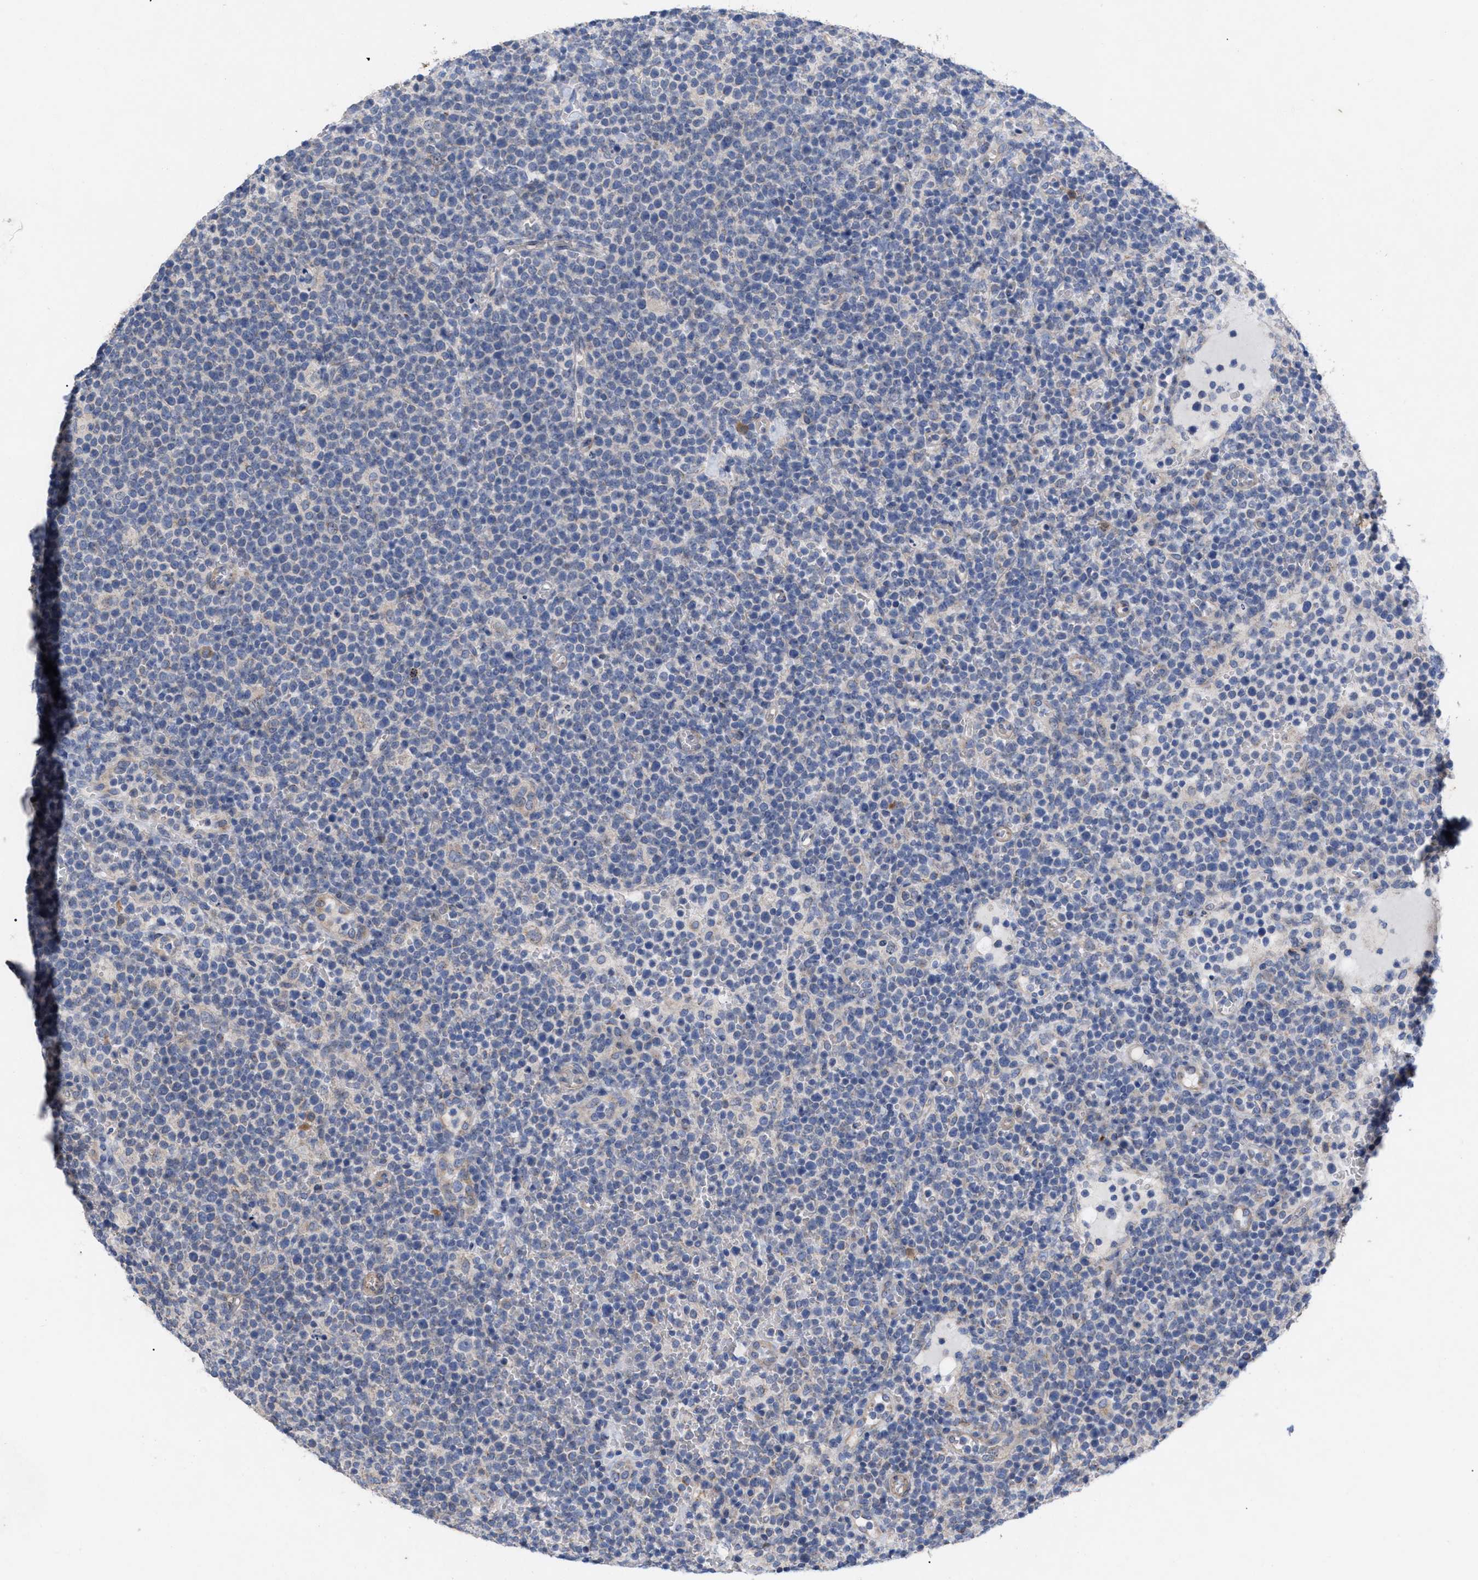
{"staining": {"intensity": "negative", "quantity": "none", "location": "none"}, "tissue": "lymphoma", "cell_type": "Tumor cells", "image_type": "cancer", "snomed": [{"axis": "morphology", "description": "Malignant lymphoma, non-Hodgkin's type, High grade"}, {"axis": "topography", "description": "Lymph node"}], "caption": "Tumor cells show no significant protein positivity in lymphoma.", "gene": "VIP", "patient": {"sex": "male", "age": 61}}